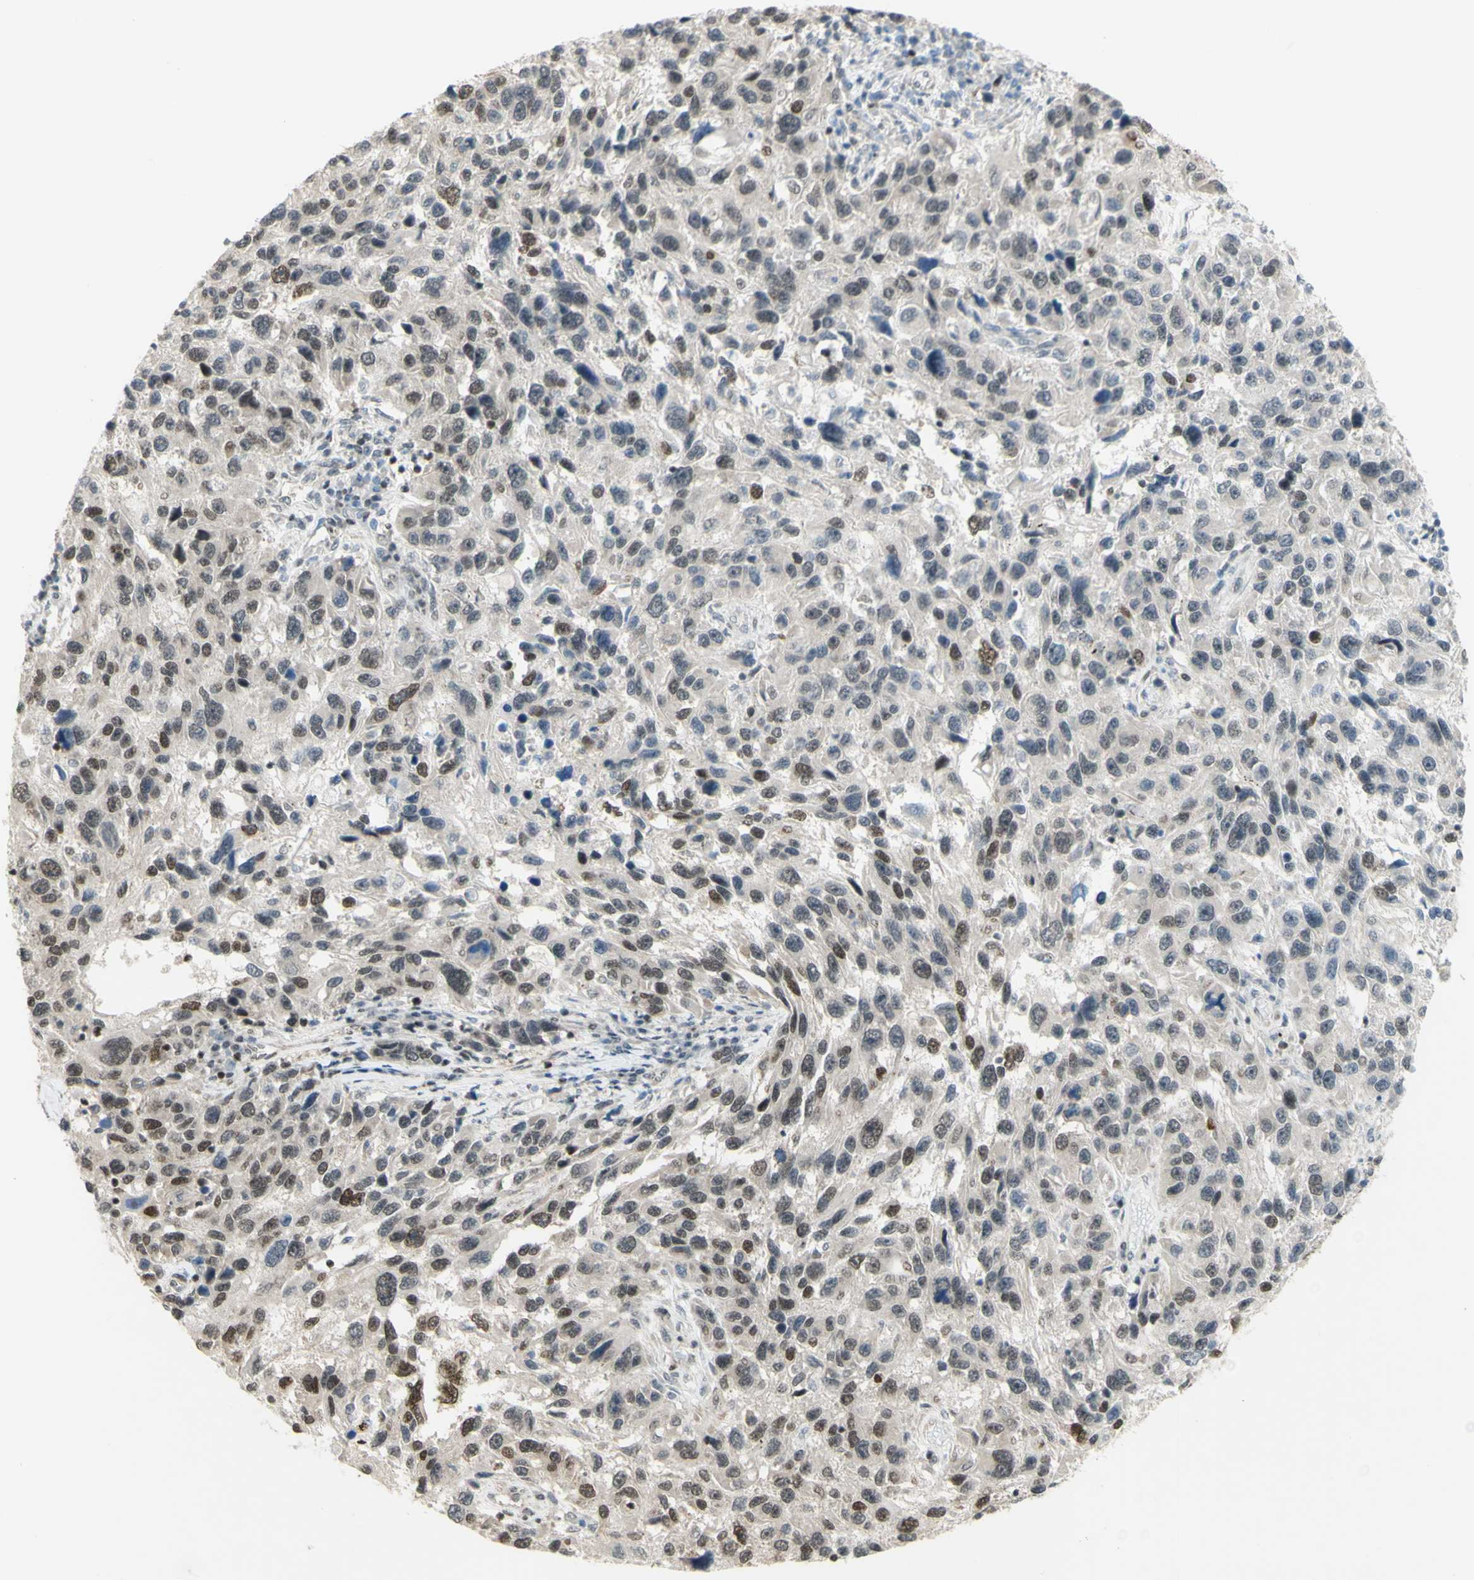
{"staining": {"intensity": "moderate", "quantity": "25%-75%", "location": "nuclear"}, "tissue": "melanoma", "cell_type": "Tumor cells", "image_type": "cancer", "snomed": [{"axis": "morphology", "description": "Malignant melanoma, NOS"}, {"axis": "topography", "description": "Skin"}], "caption": "The image exhibits a brown stain indicating the presence of a protein in the nuclear of tumor cells in malignant melanoma.", "gene": "ZMYM6", "patient": {"sex": "male", "age": 53}}